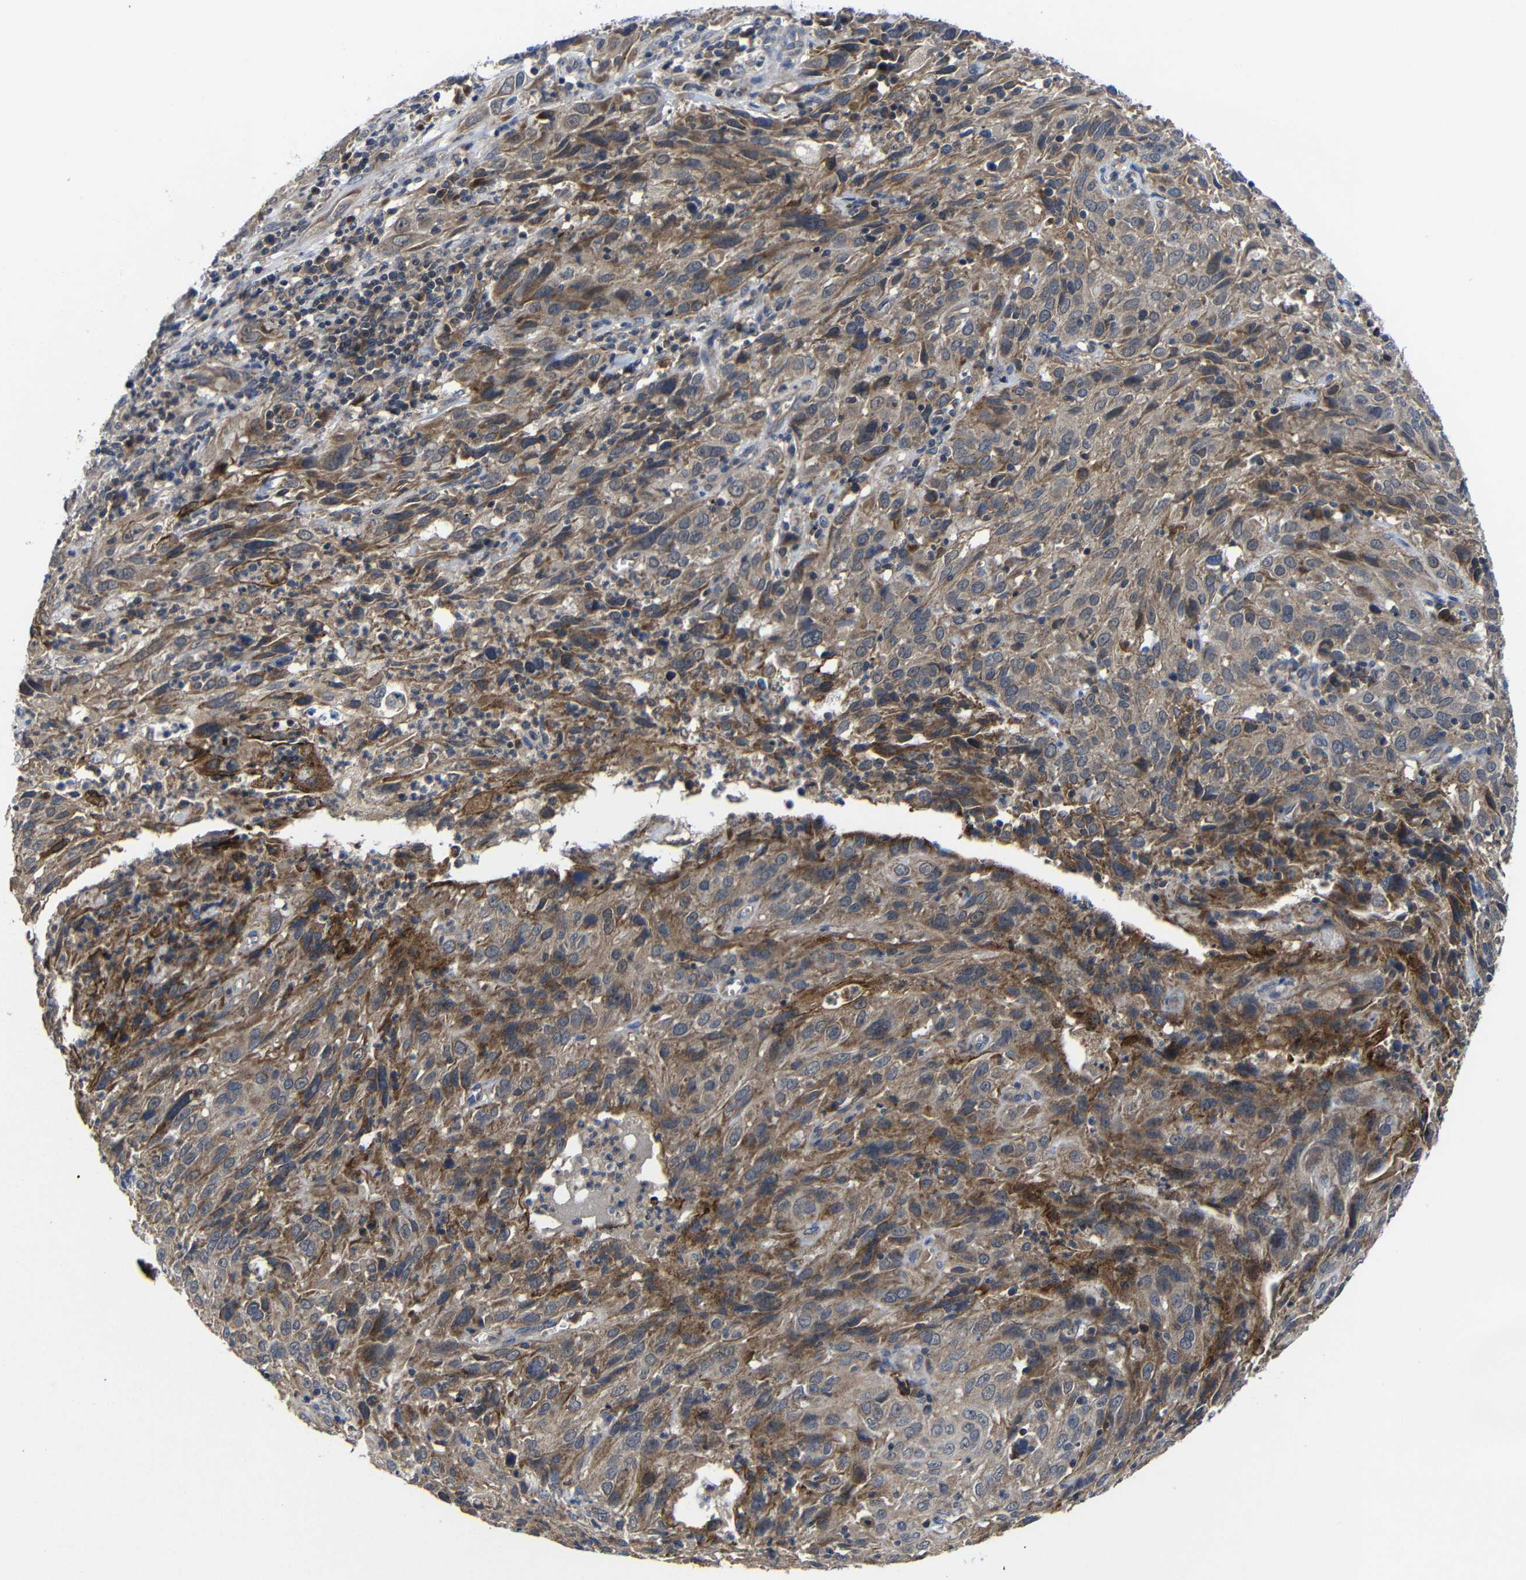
{"staining": {"intensity": "moderate", "quantity": ">75%", "location": "cytoplasmic/membranous"}, "tissue": "cervical cancer", "cell_type": "Tumor cells", "image_type": "cancer", "snomed": [{"axis": "morphology", "description": "Squamous cell carcinoma, NOS"}, {"axis": "topography", "description": "Cervix"}], "caption": "This is an image of immunohistochemistry (IHC) staining of squamous cell carcinoma (cervical), which shows moderate expression in the cytoplasmic/membranous of tumor cells.", "gene": "LPAR5", "patient": {"sex": "female", "age": 32}}